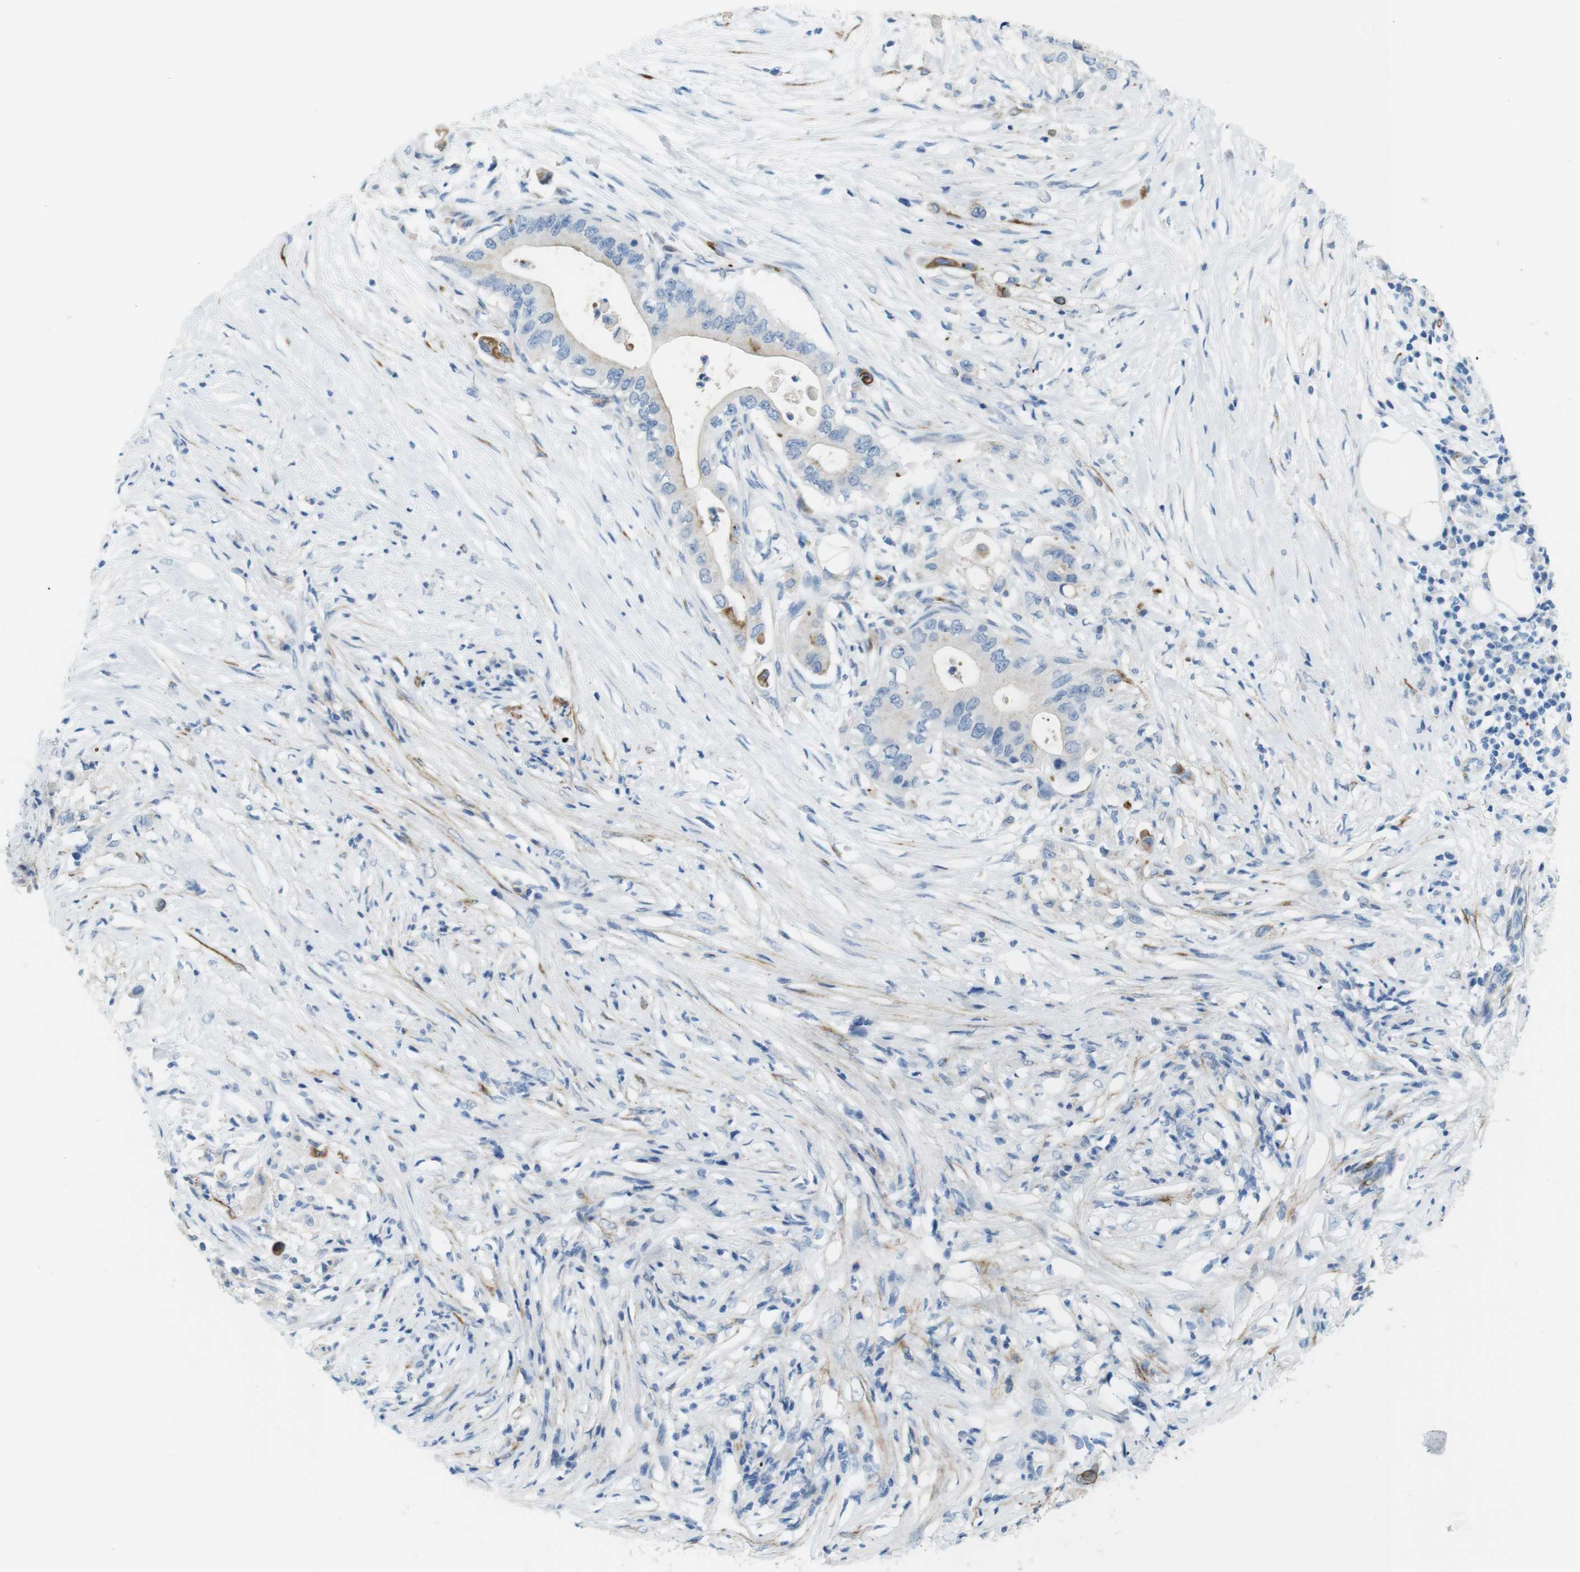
{"staining": {"intensity": "negative", "quantity": "none", "location": "none"}, "tissue": "pancreatic cancer", "cell_type": "Tumor cells", "image_type": "cancer", "snomed": [{"axis": "morphology", "description": "Adenocarcinoma, NOS"}, {"axis": "topography", "description": "Pancreas"}], "caption": "There is no significant staining in tumor cells of pancreatic cancer. (Stains: DAB IHC with hematoxylin counter stain, Microscopy: brightfield microscopy at high magnification).", "gene": "MYH9", "patient": {"sex": "male", "age": 77}}